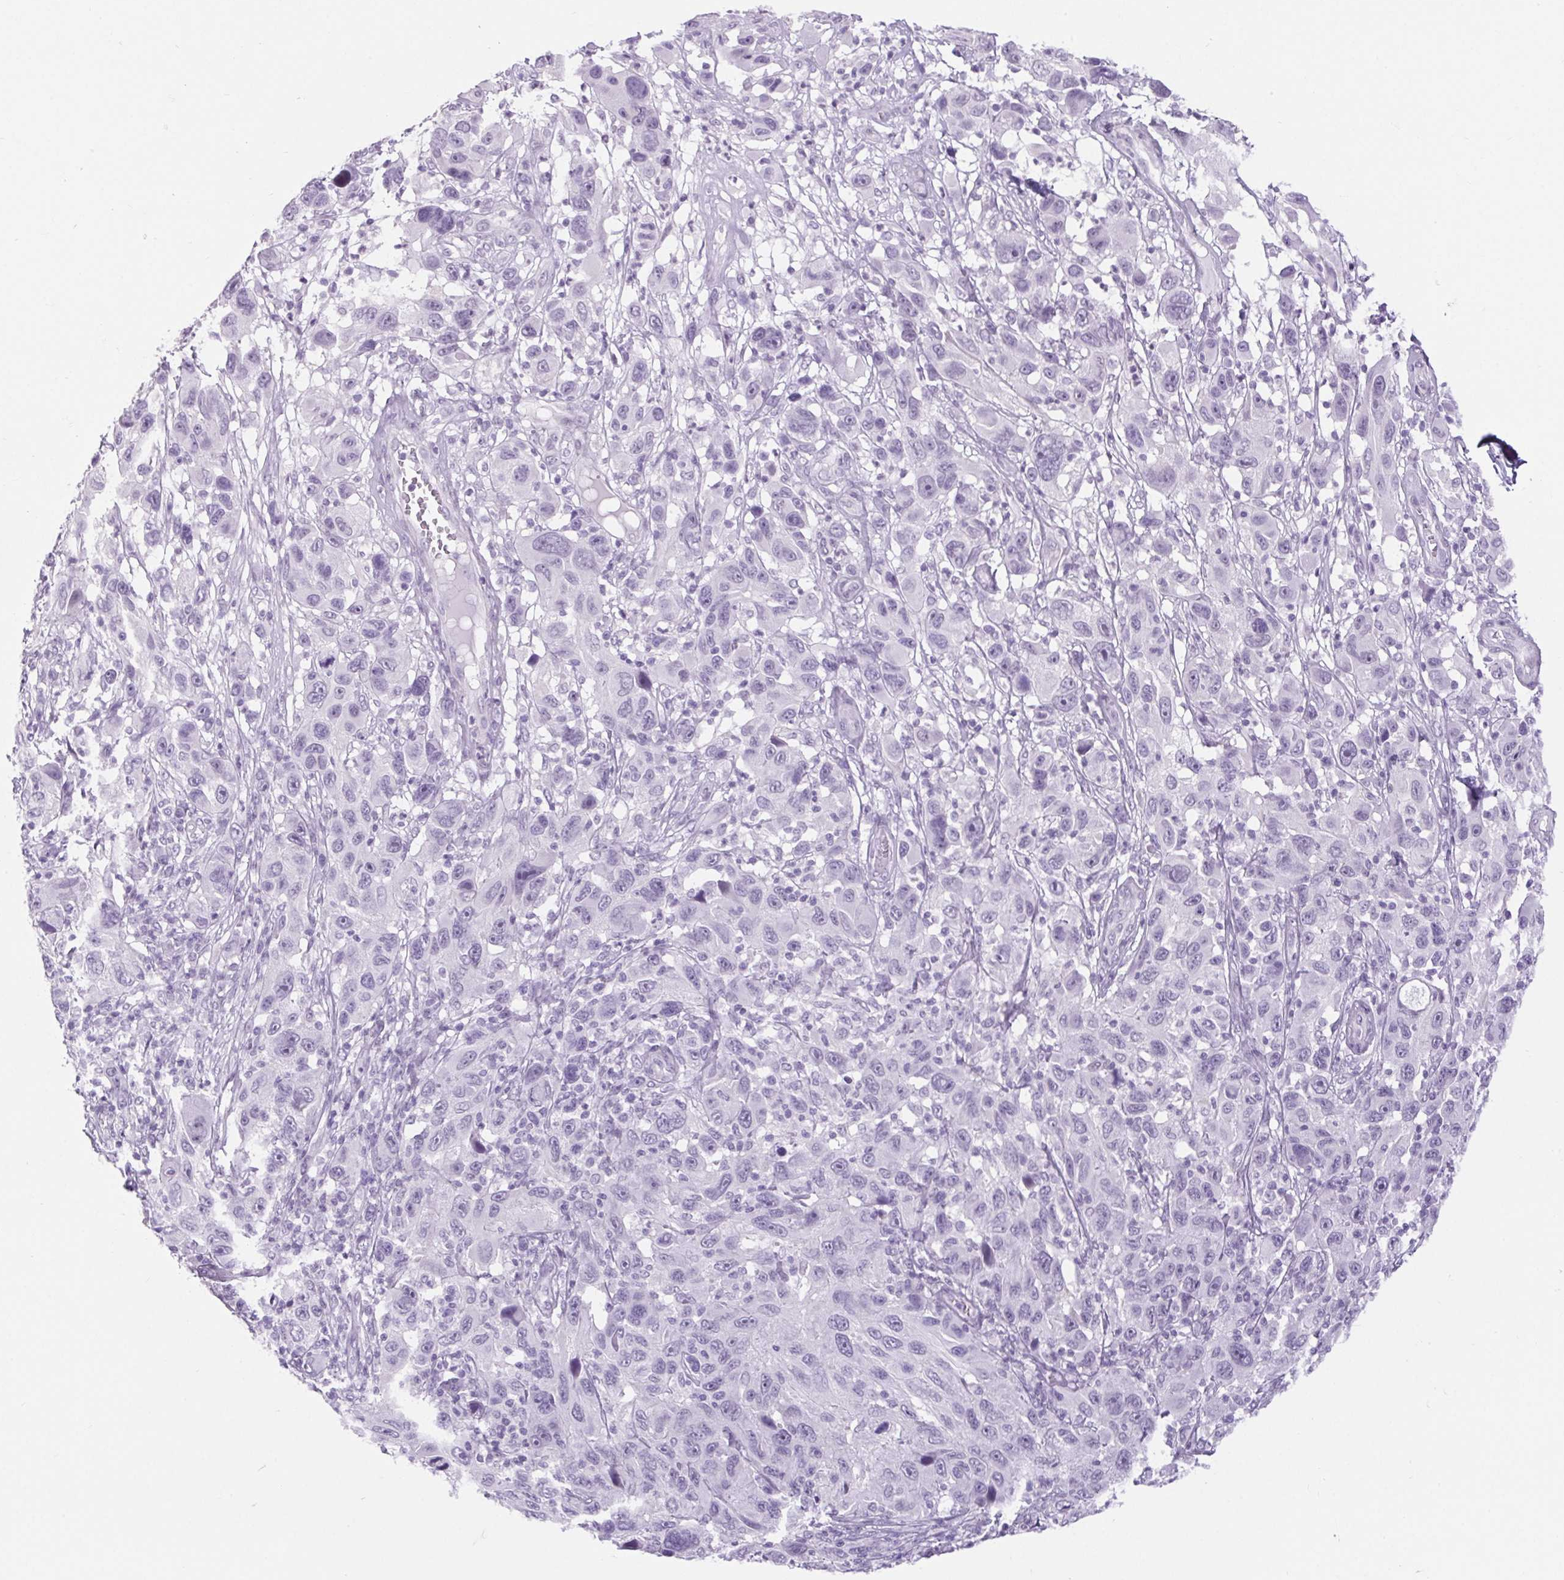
{"staining": {"intensity": "negative", "quantity": "none", "location": "none"}, "tissue": "melanoma", "cell_type": "Tumor cells", "image_type": "cancer", "snomed": [{"axis": "morphology", "description": "Malignant melanoma, NOS"}, {"axis": "topography", "description": "Skin"}], "caption": "A histopathology image of human melanoma is negative for staining in tumor cells.", "gene": "BCAS1", "patient": {"sex": "male", "age": 53}}